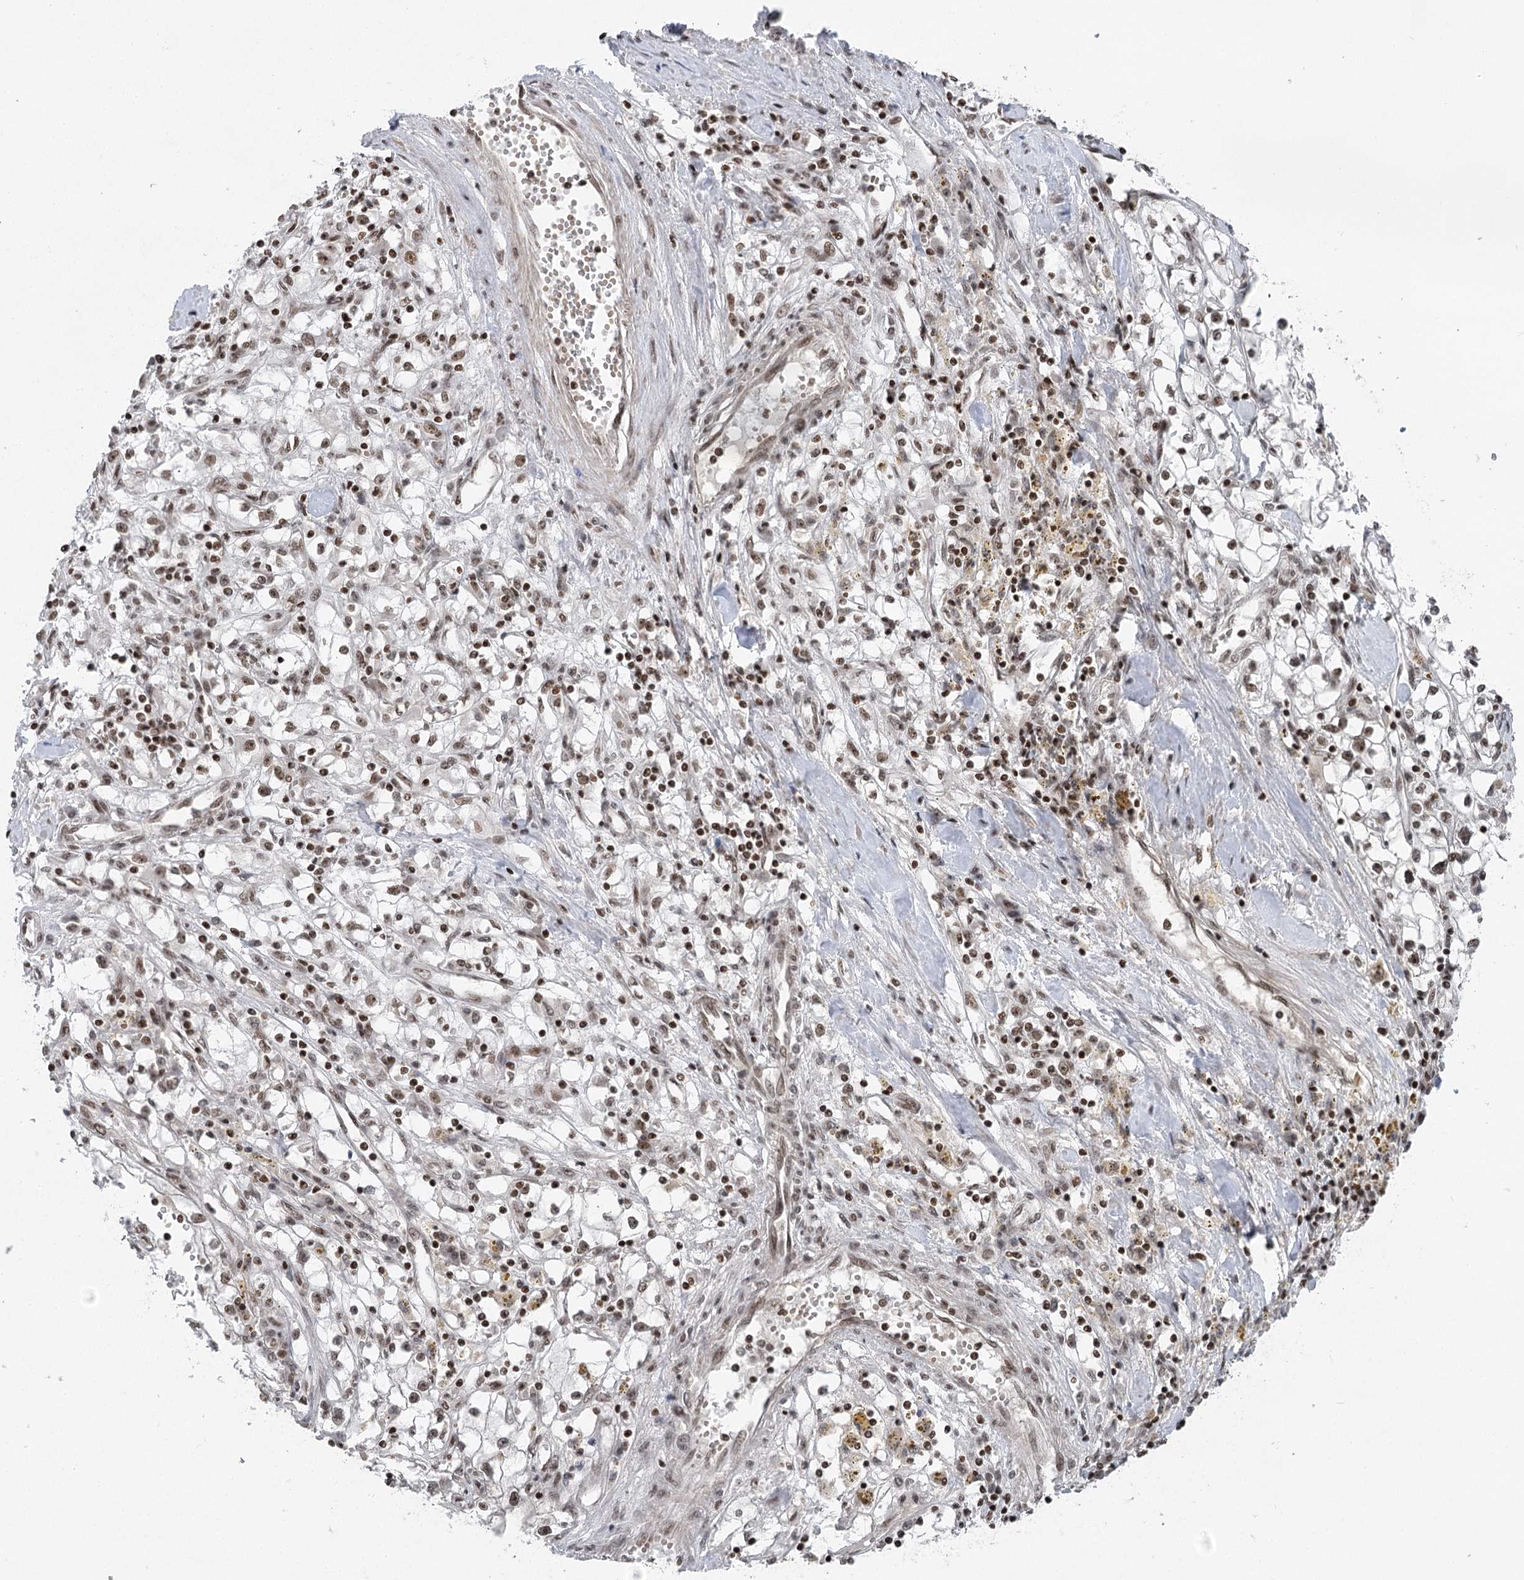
{"staining": {"intensity": "moderate", "quantity": "25%-75%", "location": "nuclear"}, "tissue": "renal cancer", "cell_type": "Tumor cells", "image_type": "cancer", "snomed": [{"axis": "morphology", "description": "Adenocarcinoma, NOS"}, {"axis": "topography", "description": "Kidney"}], "caption": "Adenocarcinoma (renal) stained with a brown dye shows moderate nuclear positive expression in about 25%-75% of tumor cells.", "gene": "CGGBP1", "patient": {"sex": "male", "age": 56}}